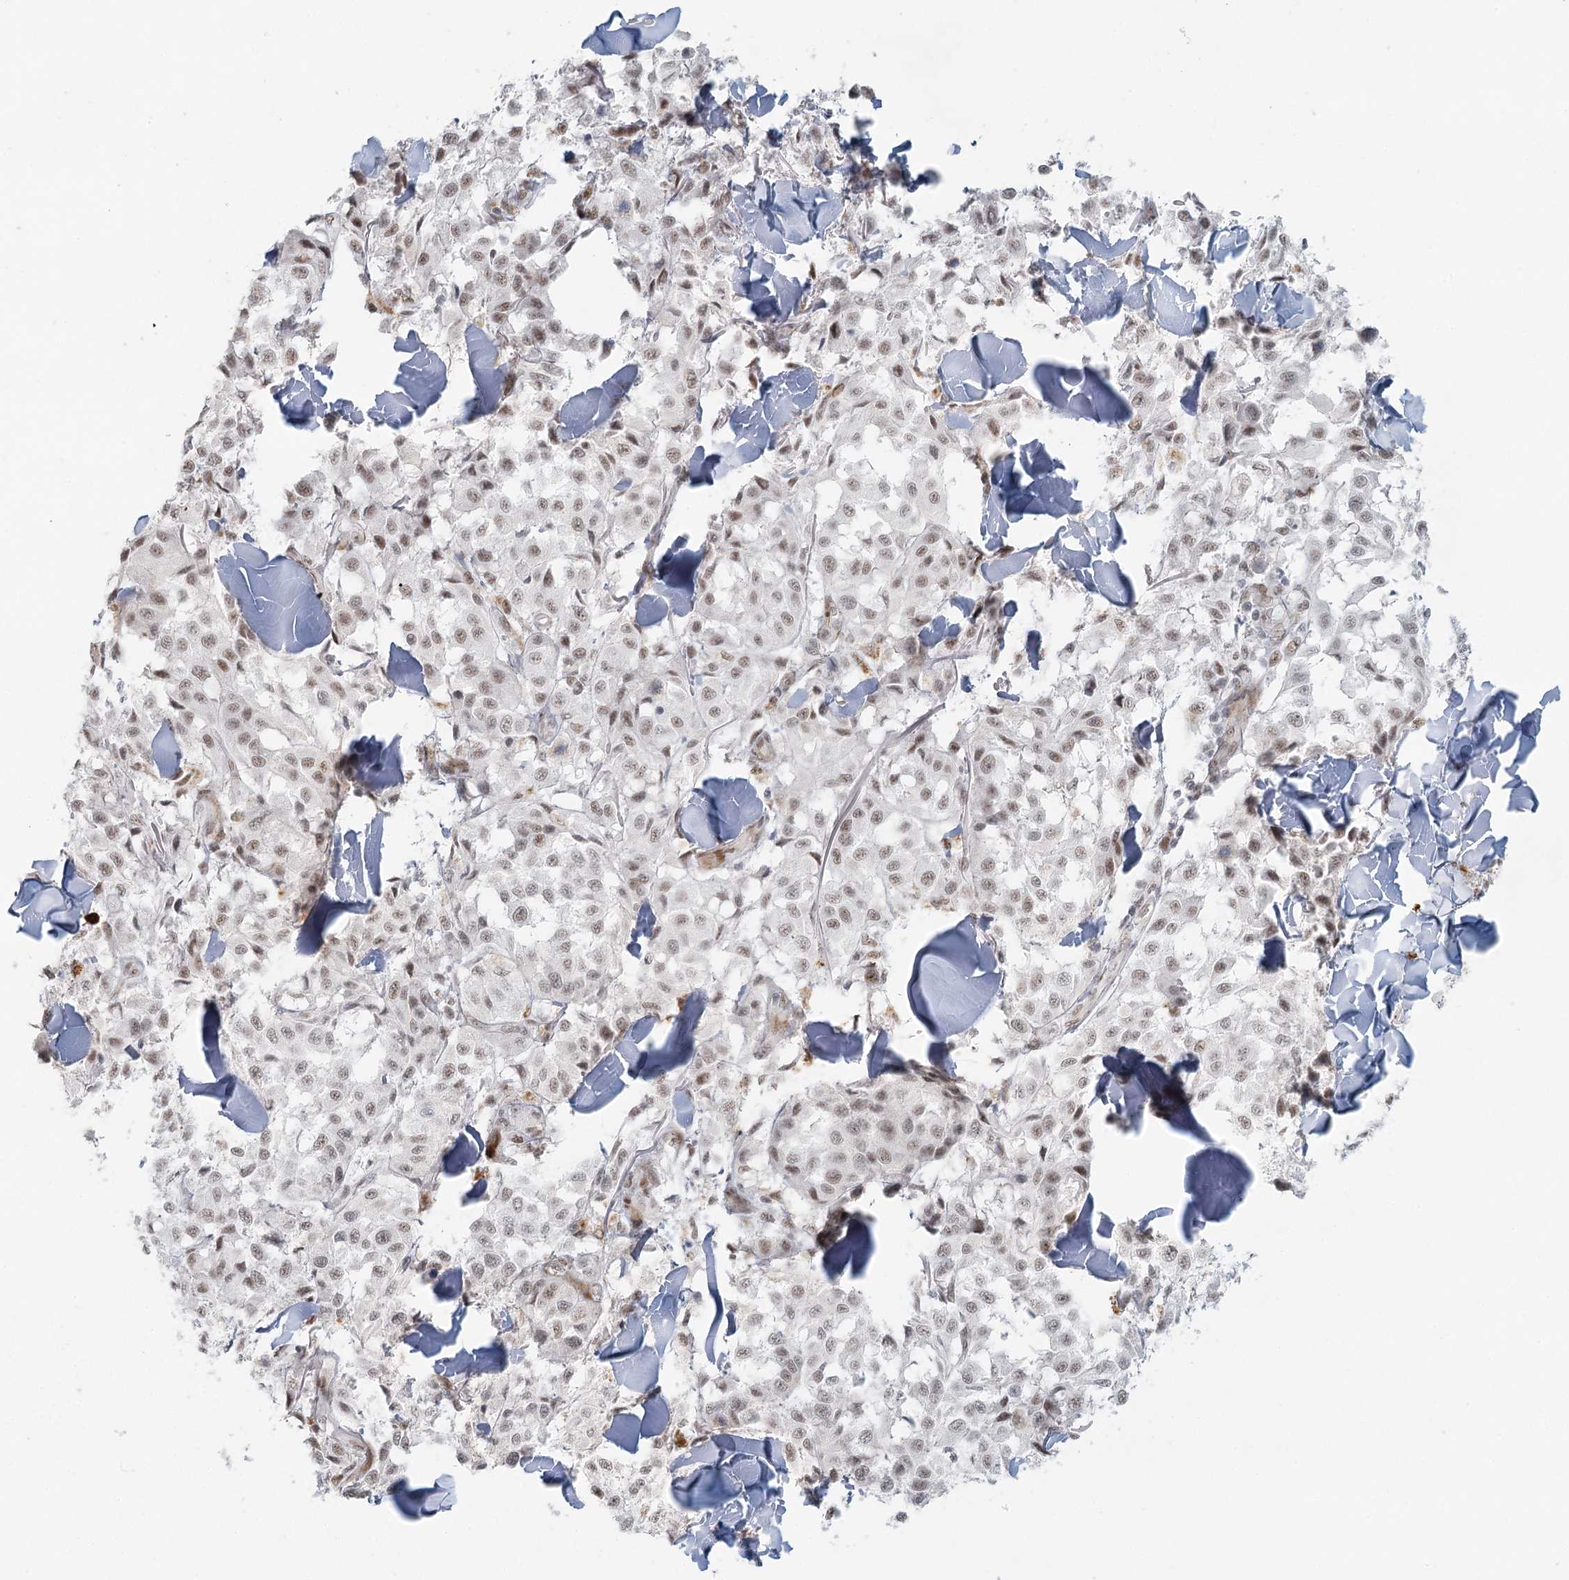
{"staining": {"intensity": "weak", "quantity": "25%-75%", "location": "nuclear"}, "tissue": "melanoma", "cell_type": "Tumor cells", "image_type": "cancer", "snomed": [{"axis": "morphology", "description": "Malignant melanoma, NOS"}, {"axis": "topography", "description": "Skin"}], "caption": "The image demonstrates staining of melanoma, revealing weak nuclear protein positivity (brown color) within tumor cells.", "gene": "U2SURP", "patient": {"sex": "female", "age": 64}}